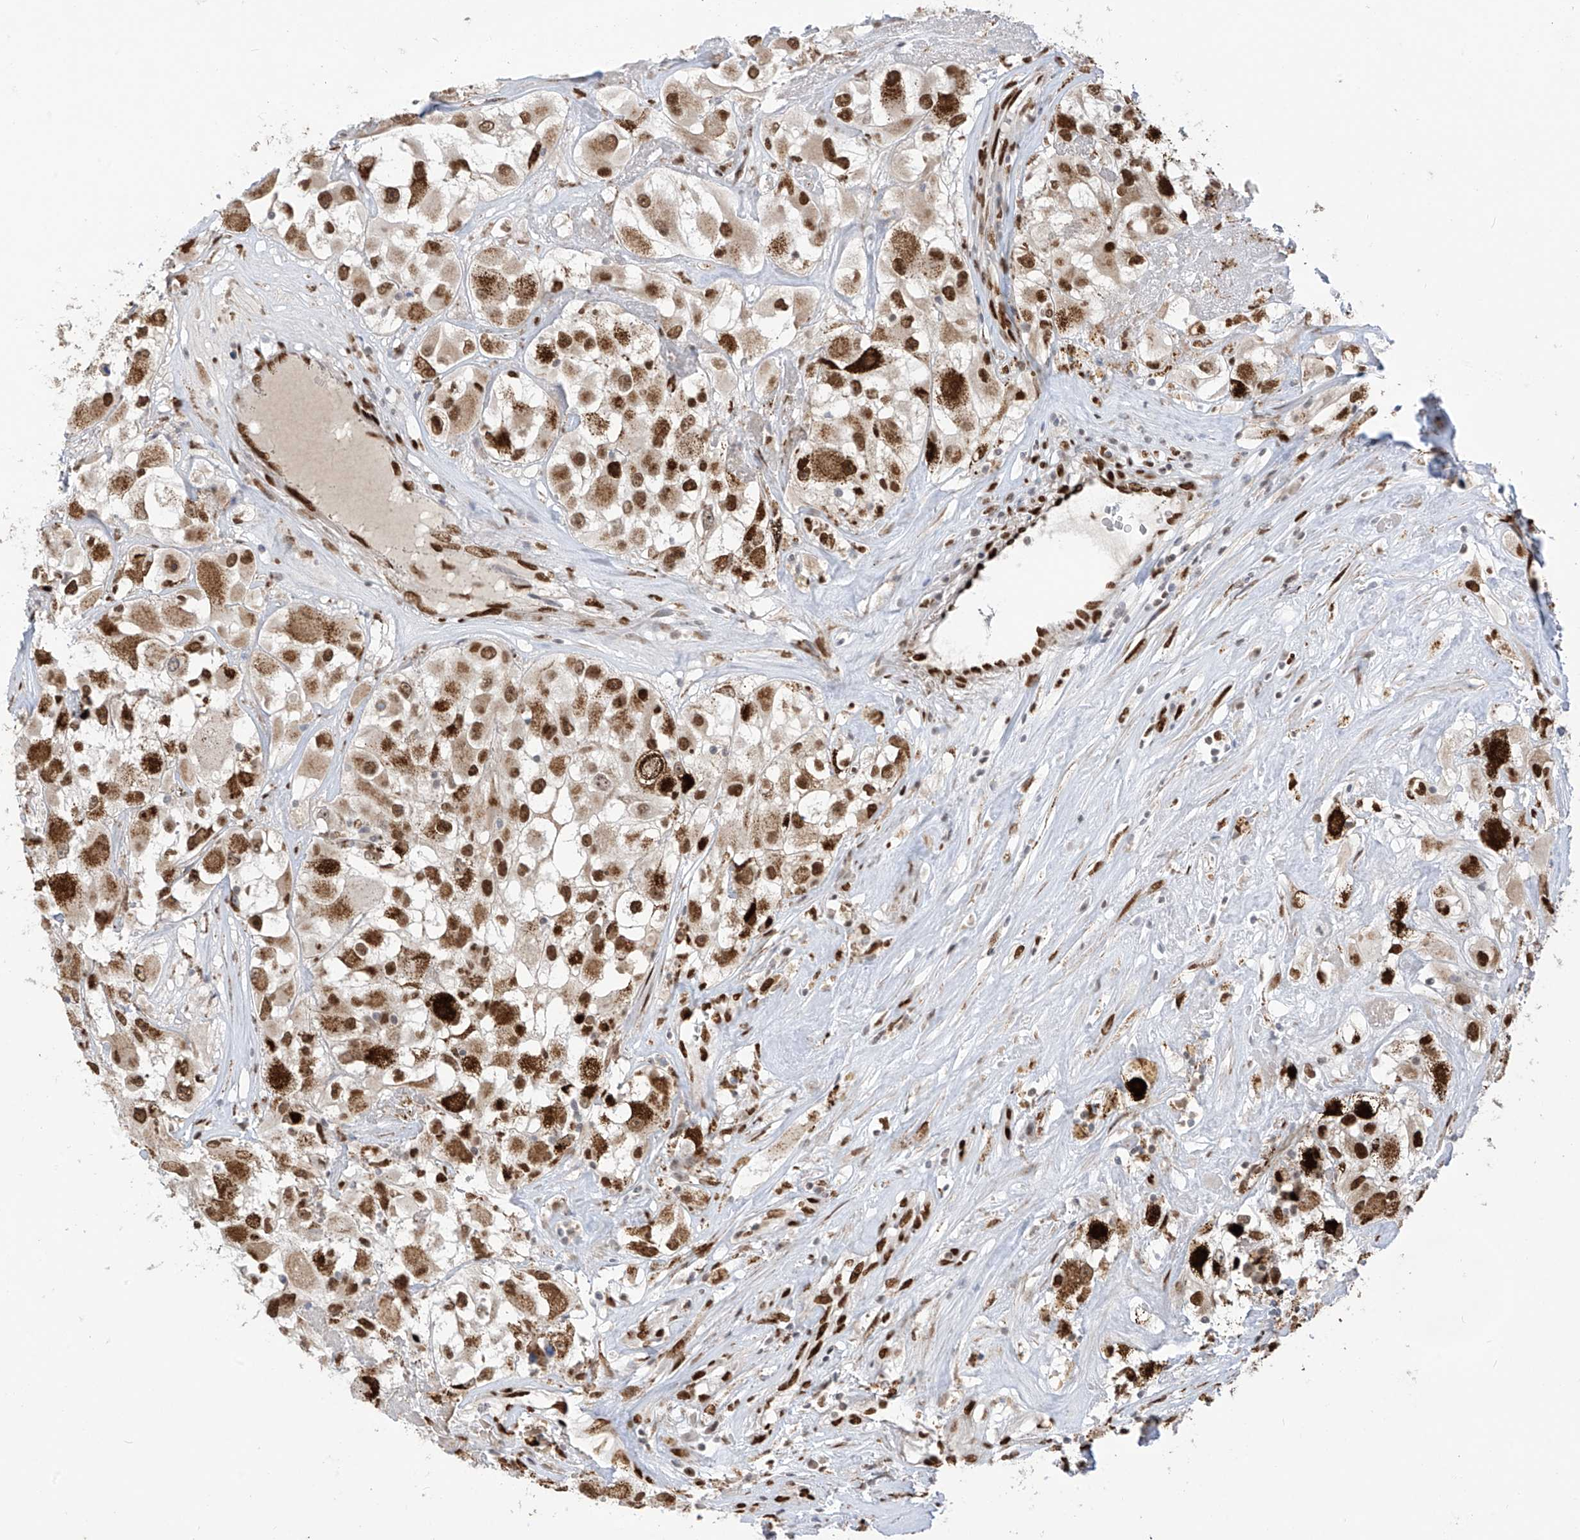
{"staining": {"intensity": "strong", "quantity": ">75%", "location": "cytoplasmic/membranous,nuclear"}, "tissue": "renal cancer", "cell_type": "Tumor cells", "image_type": "cancer", "snomed": [{"axis": "morphology", "description": "Adenocarcinoma, NOS"}, {"axis": "topography", "description": "Kidney"}], "caption": "A micrograph of adenocarcinoma (renal) stained for a protein displays strong cytoplasmic/membranous and nuclear brown staining in tumor cells.", "gene": "PM20D2", "patient": {"sex": "female", "age": 52}}